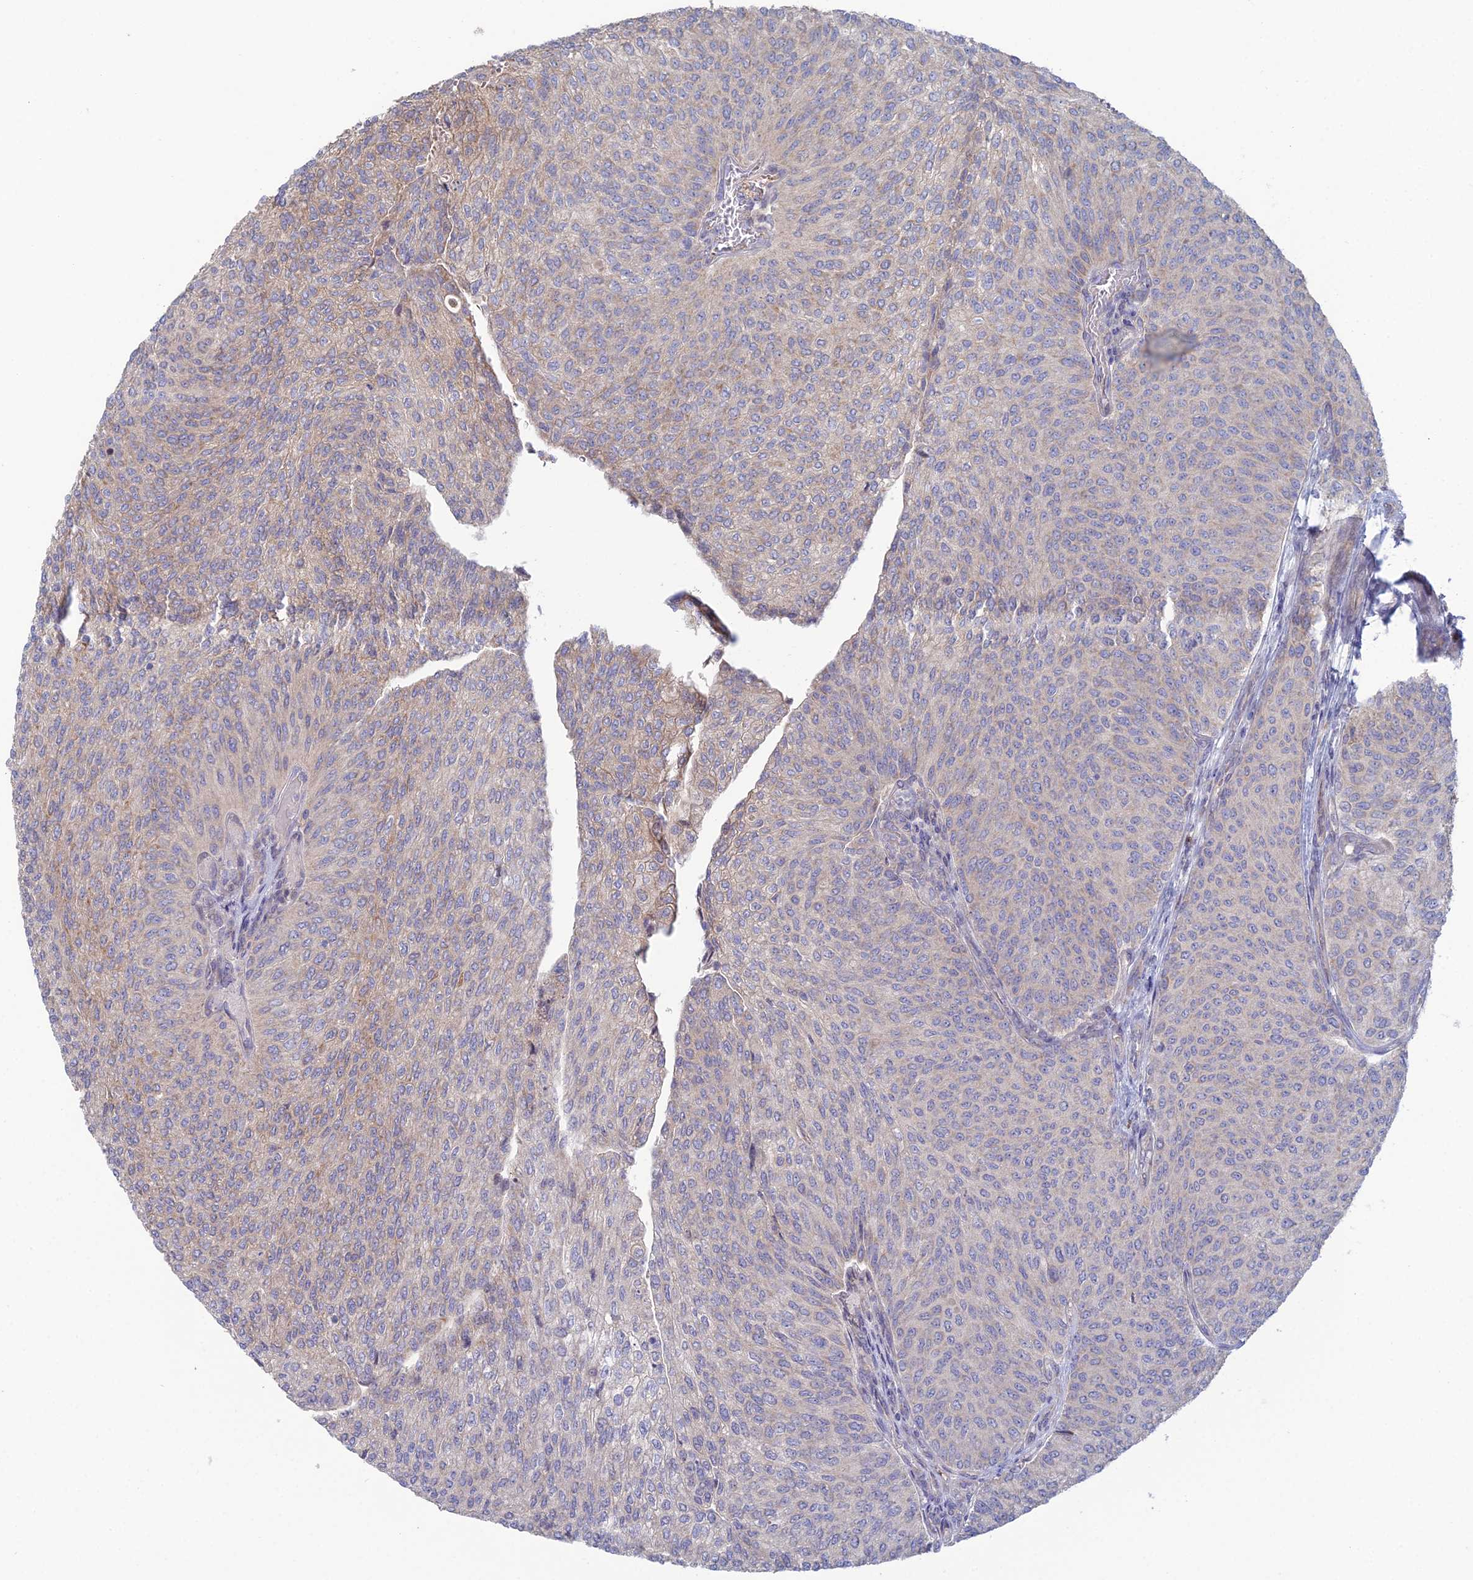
{"staining": {"intensity": "weak", "quantity": "25%-75%", "location": "cytoplasmic/membranous"}, "tissue": "urothelial cancer", "cell_type": "Tumor cells", "image_type": "cancer", "snomed": [{"axis": "morphology", "description": "Urothelial carcinoma, High grade"}, {"axis": "topography", "description": "Urinary bladder"}], "caption": "Tumor cells display low levels of weak cytoplasmic/membranous expression in approximately 25%-75% of cells in human urothelial cancer.", "gene": "ARL16", "patient": {"sex": "female", "age": 79}}